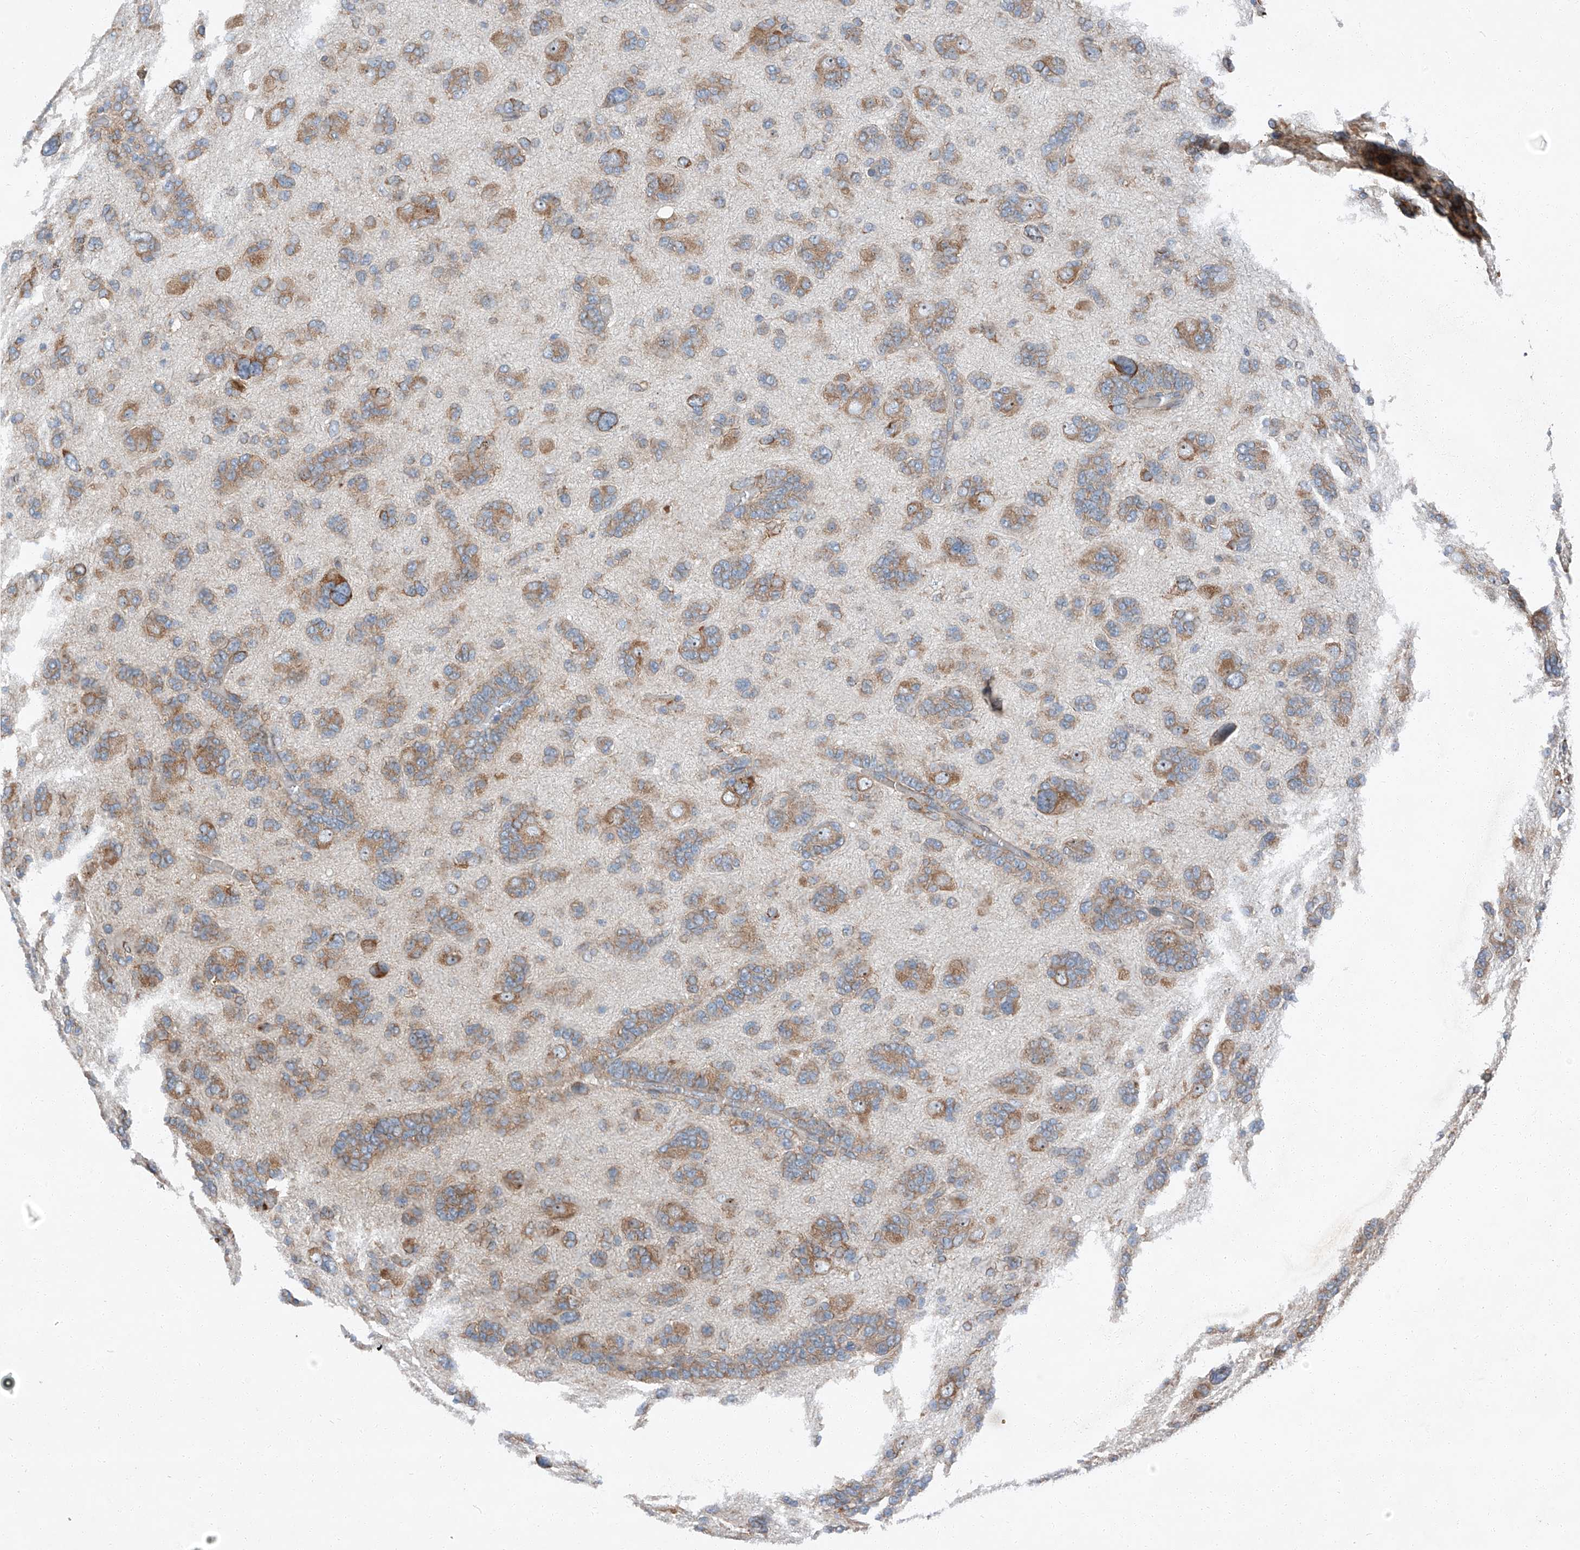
{"staining": {"intensity": "moderate", "quantity": "25%-75%", "location": "cytoplasmic/membranous"}, "tissue": "glioma", "cell_type": "Tumor cells", "image_type": "cancer", "snomed": [{"axis": "morphology", "description": "Glioma, malignant, High grade"}, {"axis": "topography", "description": "Brain"}], "caption": "High-grade glioma (malignant) stained with a protein marker shows moderate staining in tumor cells.", "gene": "ZC3H15", "patient": {"sex": "female", "age": 59}}